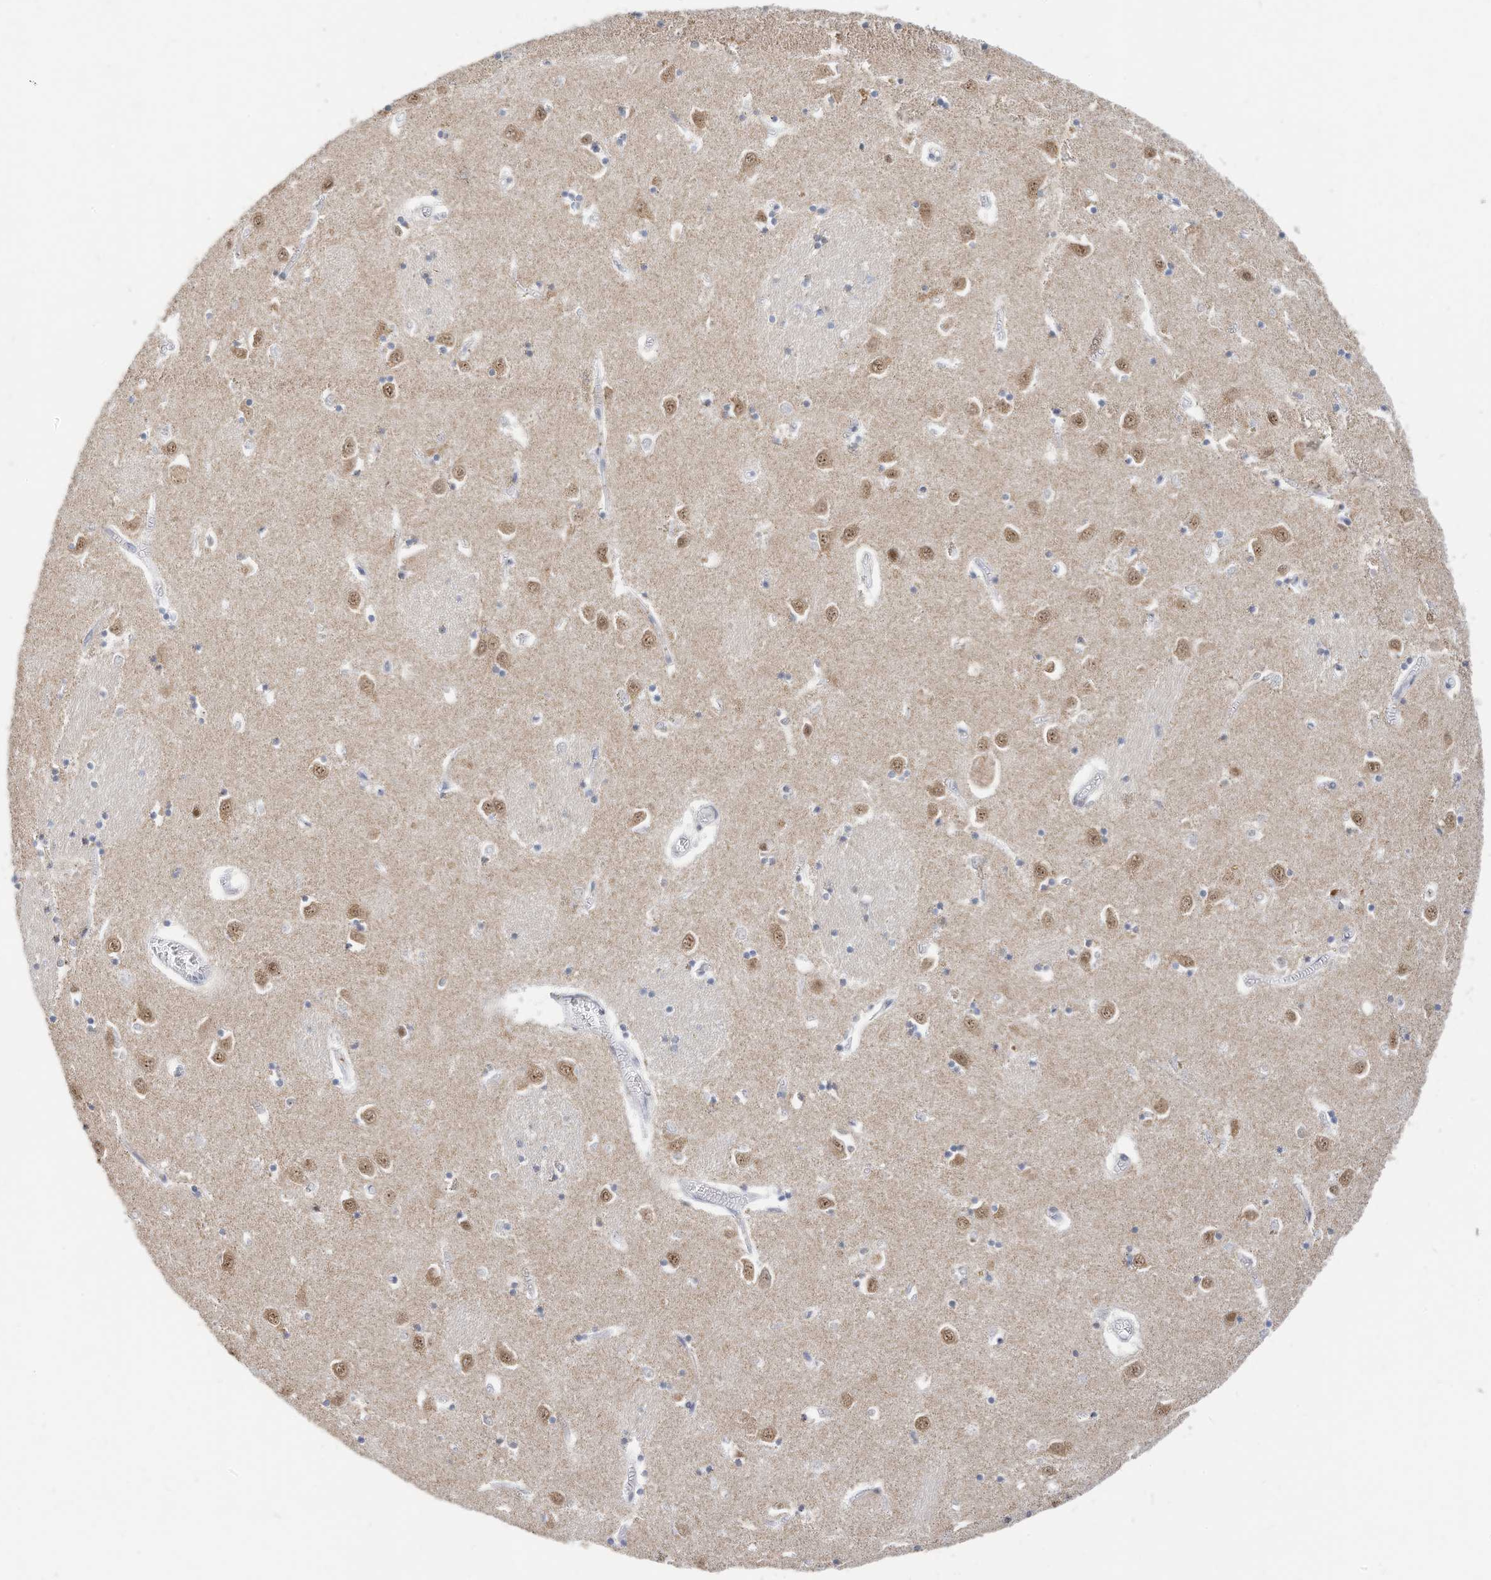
{"staining": {"intensity": "moderate", "quantity": "<25%", "location": "nuclear"}, "tissue": "caudate", "cell_type": "Glial cells", "image_type": "normal", "snomed": [{"axis": "morphology", "description": "Normal tissue, NOS"}, {"axis": "topography", "description": "Lateral ventricle wall"}], "caption": "IHC of normal caudate displays low levels of moderate nuclear expression in about <25% of glial cells. (Stains: DAB in brown, nuclei in blue, Microscopy: brightfield microscopy at high magnification).", "gene": "OGT", "patient": {"sex": "male", "age": 70}}